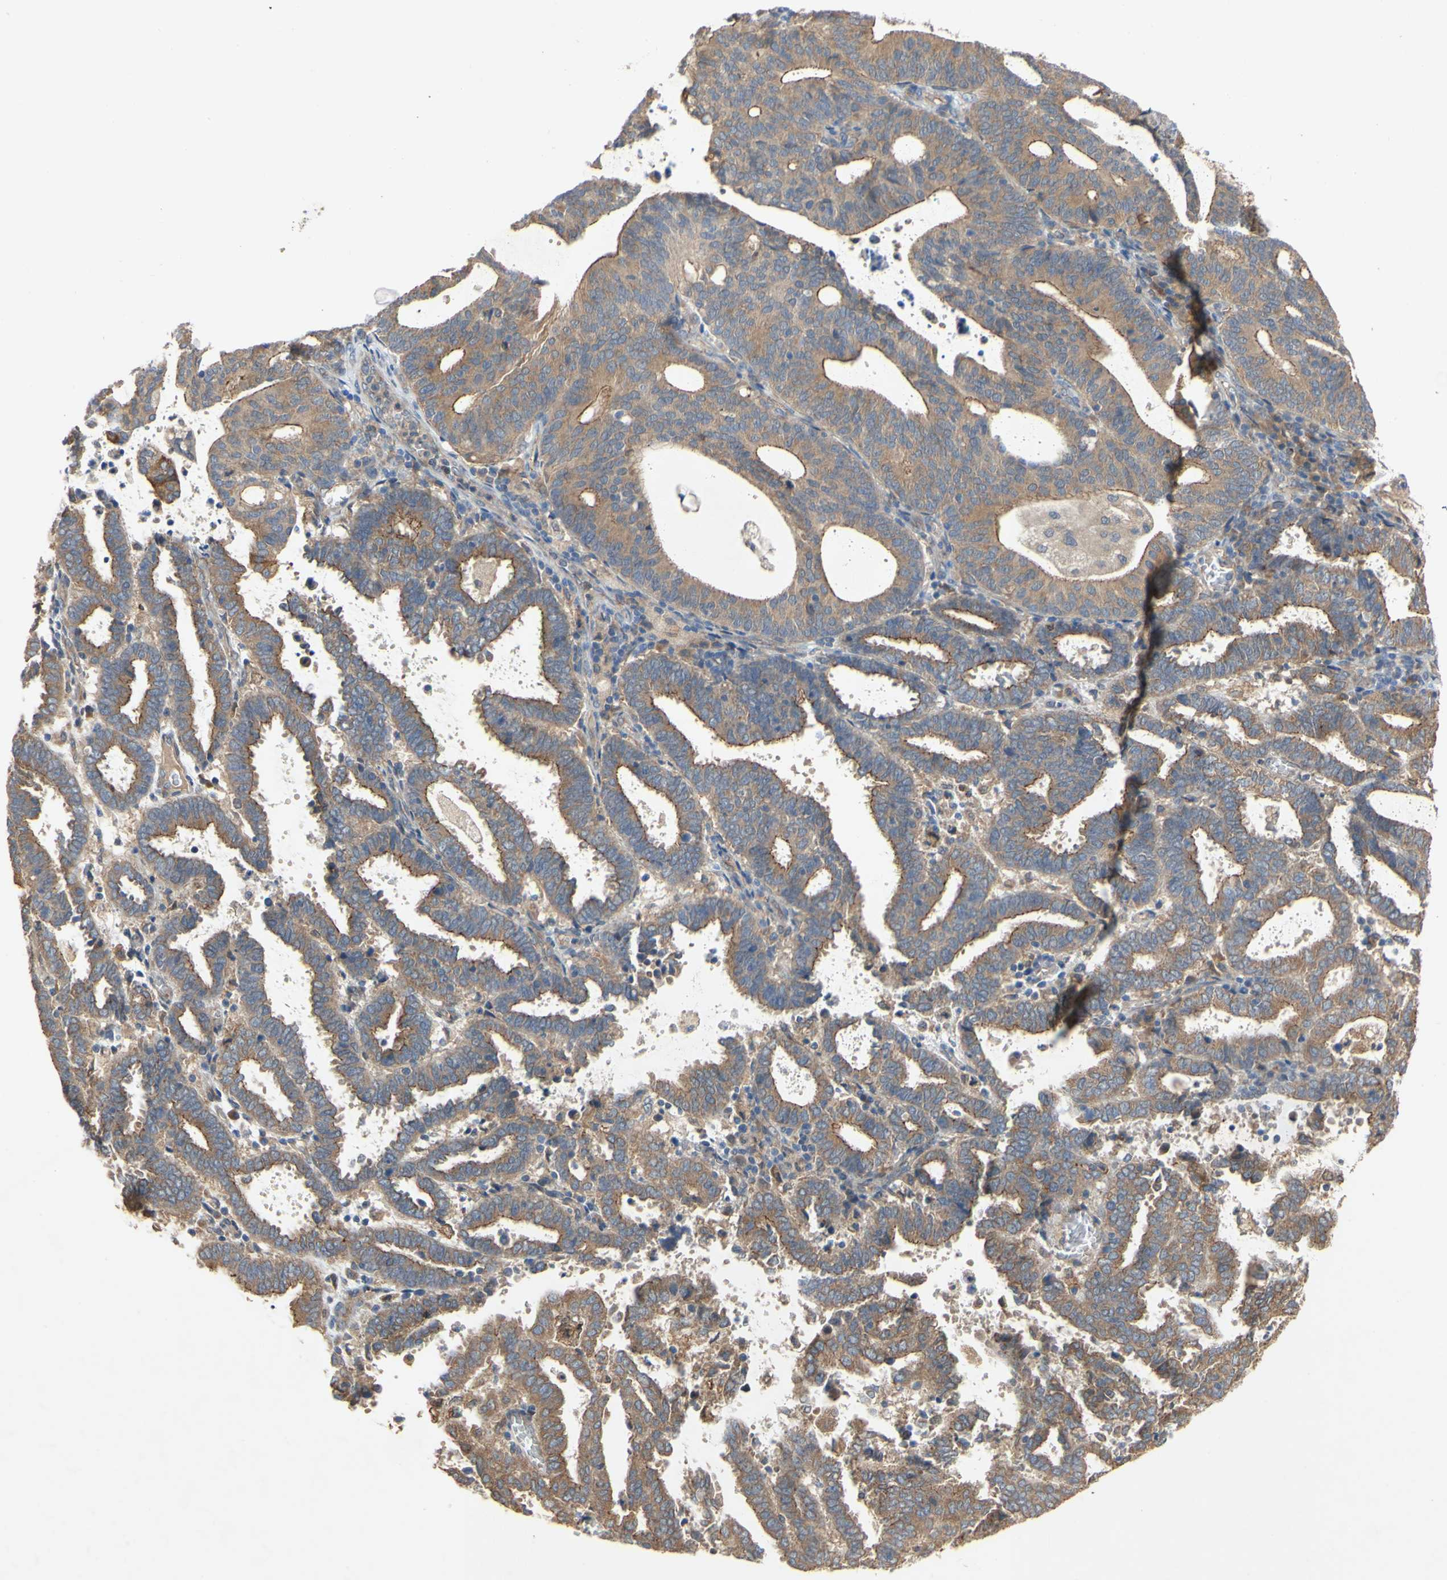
{"staining": {"intensity": "moderate", "quantity": ">75%", "location": "cytoplasmic/membranous"}, "tissue": "endometrial cancer", "cell_type": "Tumor cells", "image_type": "cancer", "snomed": [{"axis": "morphology", "description": "Adenocarcinoma, NOS"}, {"axis": "topography", "description": "Uterus"}], "caption": "An image of human adenocarcinoma (endometrial) stained for a protein exhibits moderate cytoplasmic/membranous brown staining in tumor cells.", "gene": "PDGFB", "patient": {"sex": "female", "age": 83}}